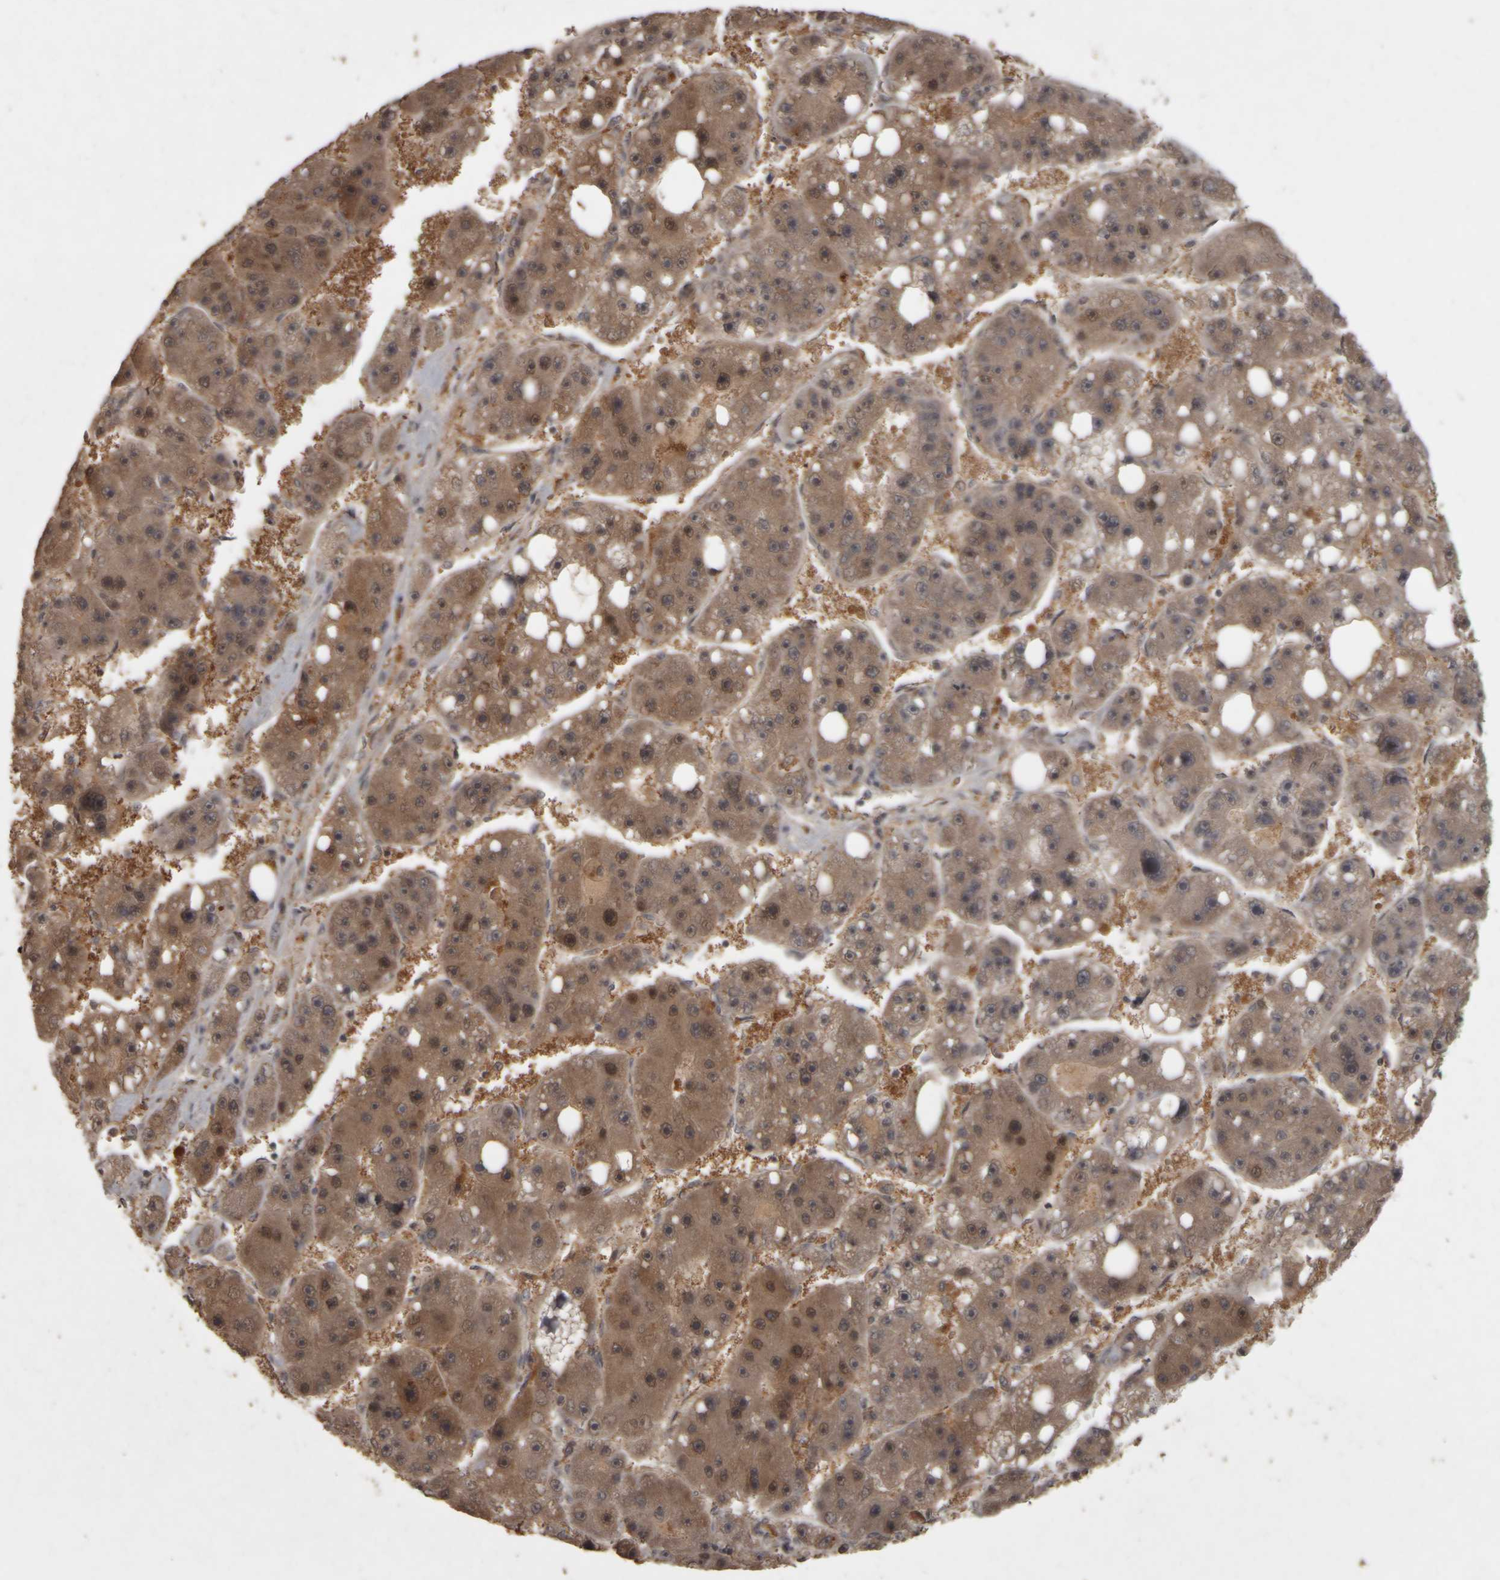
{"staining": {"intensity": "moderate", "quantity": ">75%", "location": "cytoplasmic/membranous,nuclear"}, "tissue": "liver cancer", "cell_type": "Tumor cells", "image_type": "cancer", "snomed": [{"axis": "morphology", "description": "Carcinoma, Hepatocellular, NOS"}, {"axis": "topography", "description": "Liver"}], "caption": "Hepatocellular carcinoma (liver) was stained to show a protein in brown. There is medium levels of moderate cytoplasmic/membranous and nuclear staining in approximately >75% of tumor cells.", "gene": "ACO1", "patient": {"sex": "female", "age": 61}}